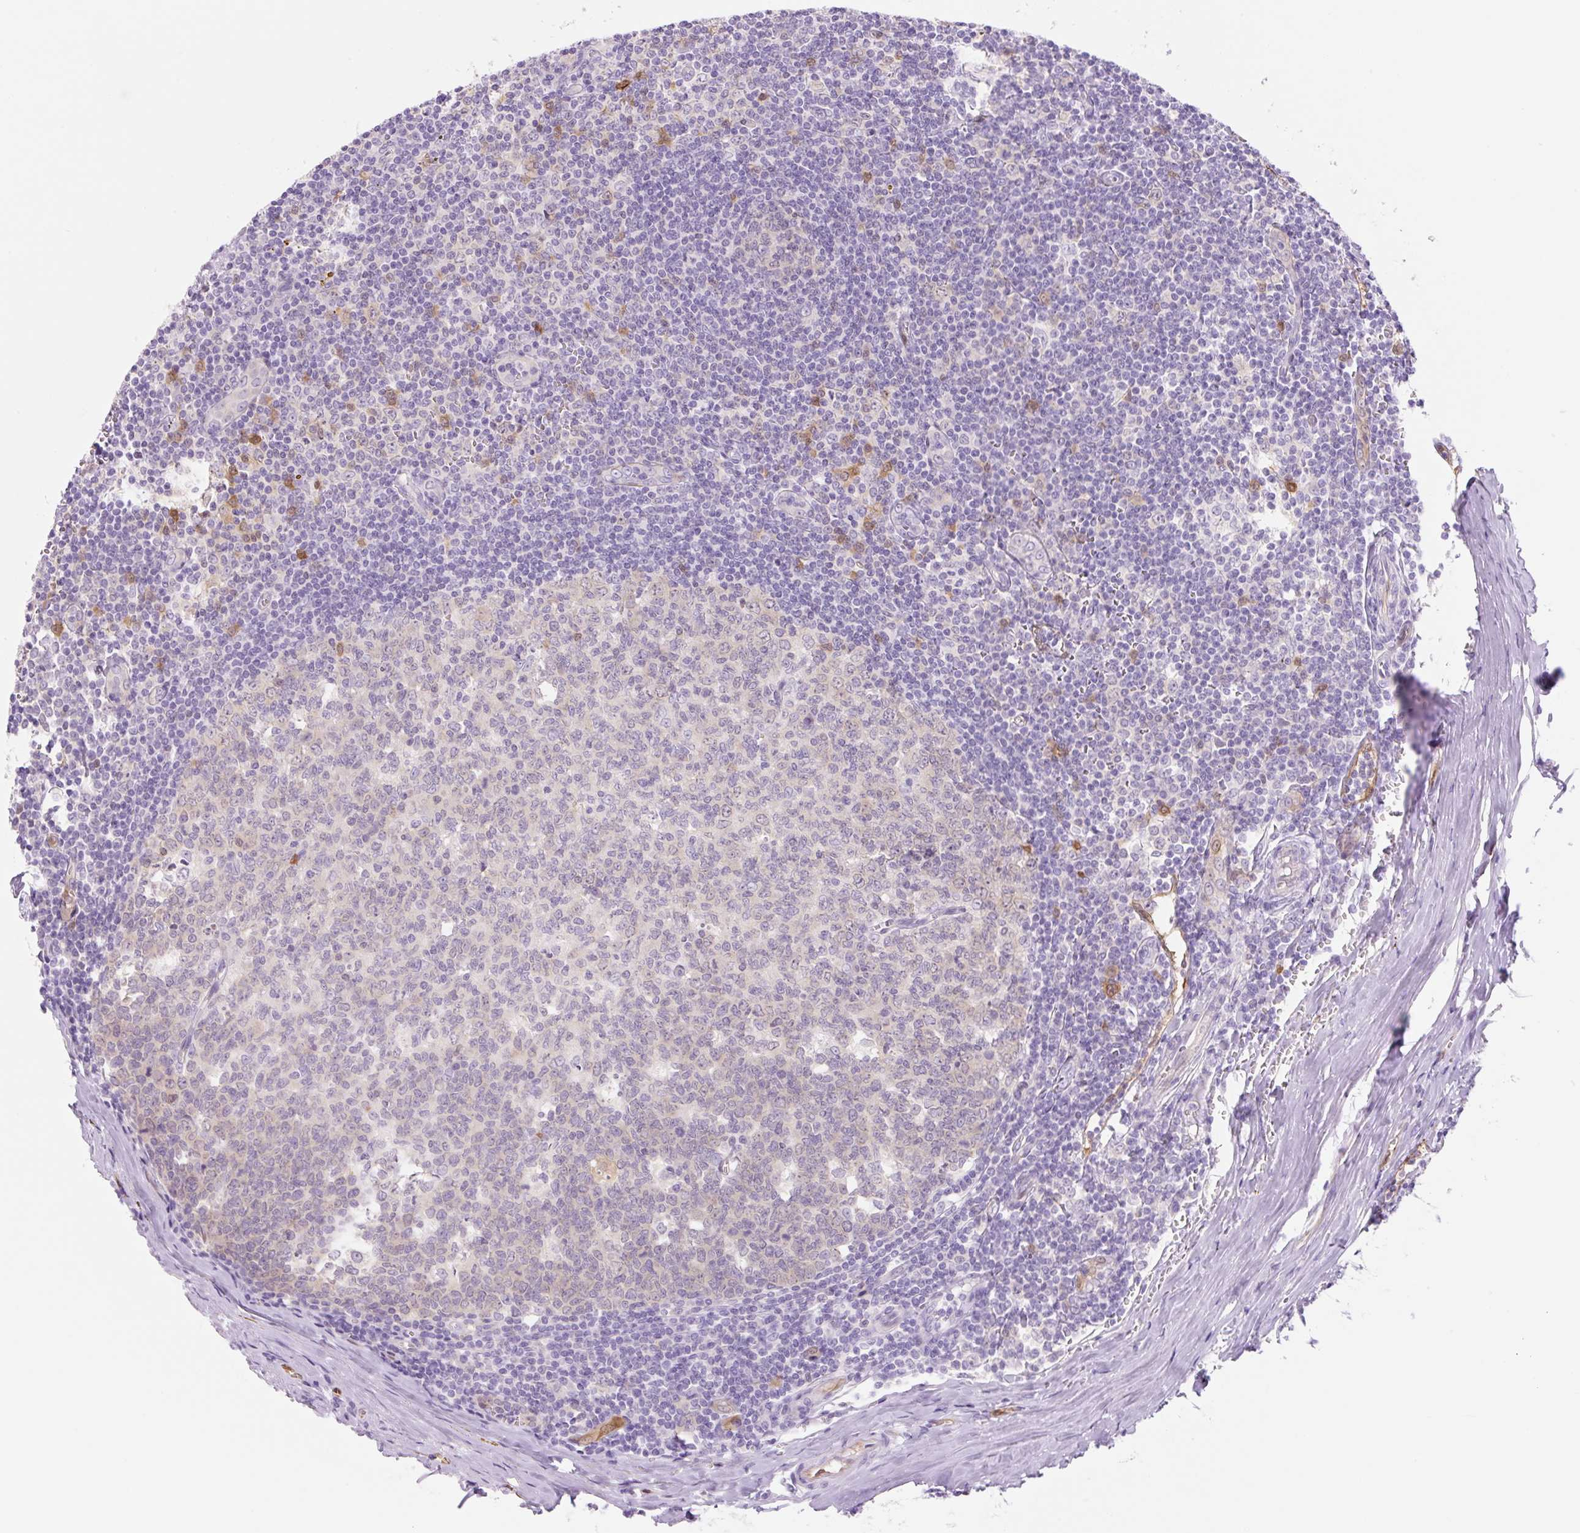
{"staining": {"intensity": "negative", "quantity": "none", "location": "none"}, "tissue": "tonsil", "cell_type": "Germinal center cells", "image_type": "normal", "snomed": [{"axis": "morphology", "description": "Normal tissue, NOS"}, {"axis": "topography", "description": "Tonsil"}], "caption": "There is no significant staining in germinal center cells of tonsil. The staining was performed using DAB to visualize the protein expression in brown, while the nuclei were stained in blue with hematoxylin (Magnification: 20x).", "gene": "FABP5", "patient": {"sex": "male", "age": 27}}